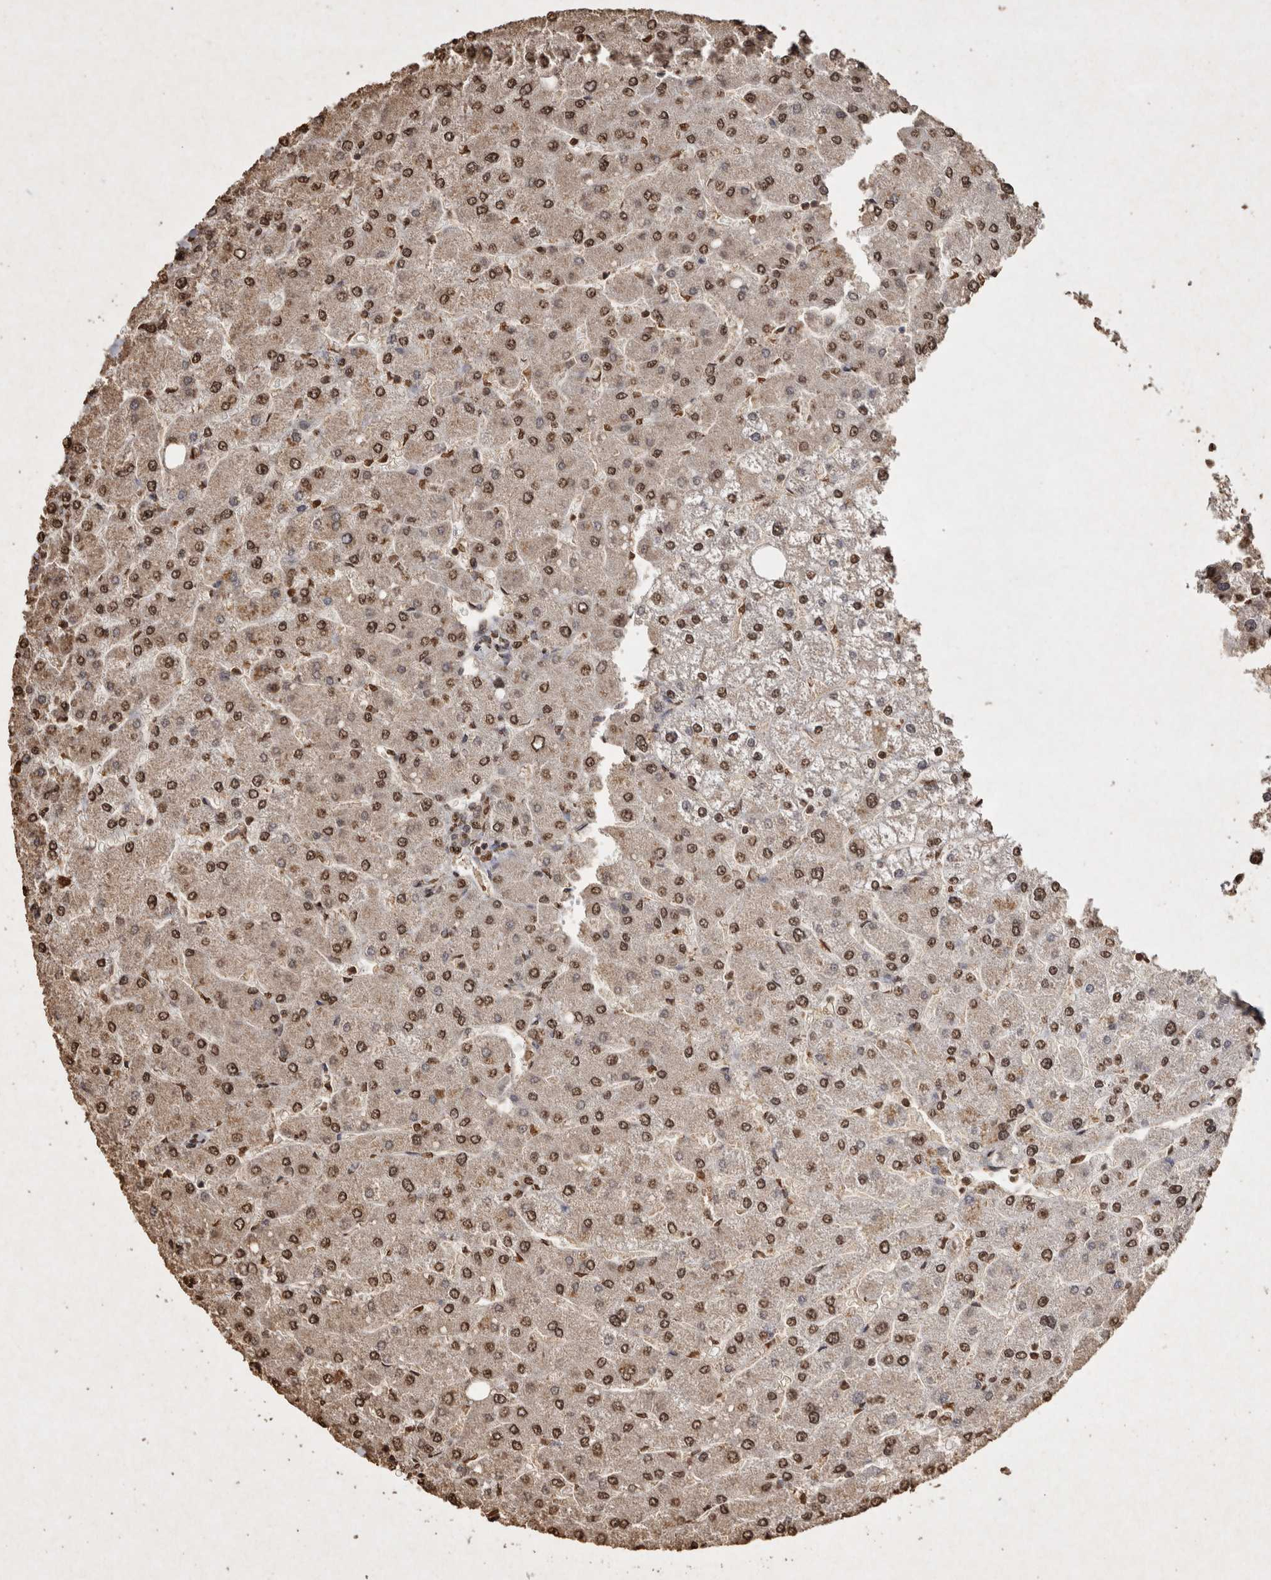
{"staining": {"intensity": "moderate", "quantity": ">75%", "location": "nuclear"}, "tissue": "liver", "cell_type": "Cholangiocytes", "image_type": "normal", "snomed": [{"axis": "morphology", "description": "Normal tissue, NOS"}, {"axis": "topography", "description": "Liver"}], "caption": "Unremarkable liver exhibits moderate nuclear positivity in about >75% of cholangiocytes The staining is performed using DAB brown chromogen to label protein expression. The nuclei are counter-stained blue using hematoxylin..", "gene": "FSTL3", "patient": {"sex": "male", "age": 55}}